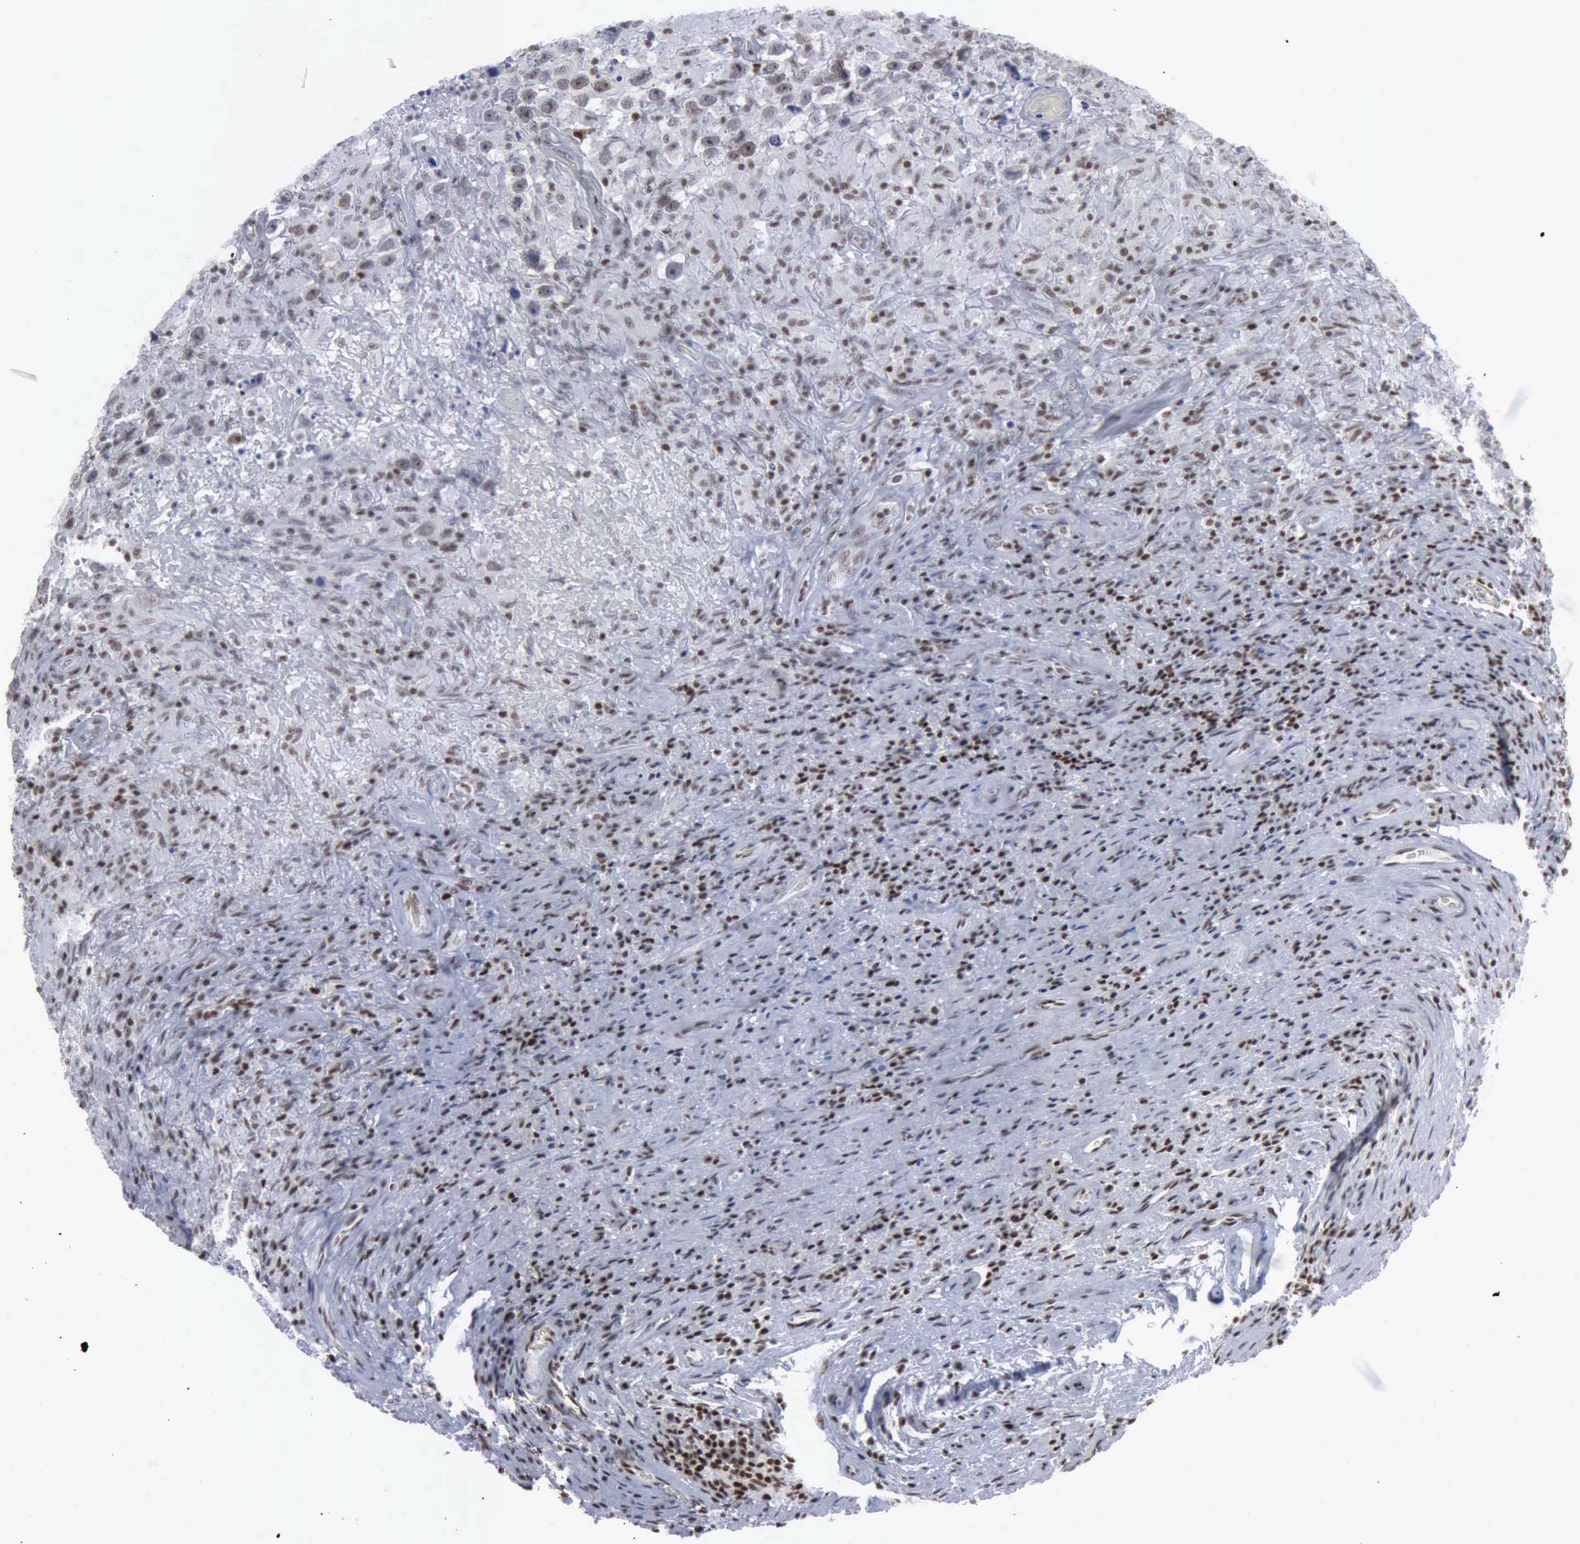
{"staining": {"intensity": "weak", "quantity": "25%-75%", "location": "nuclear"}, "tissue": "testis cancer", "cell_type": "Tumor cells", "image_type": "cancer", "snomed": [{"axis": "morphology", "description": "Seminoma, NOS"}, {"axis": "topography", "description": "Testis"}], "caption": "The histopathology image reveals immunohistochemical staining of testis seminoma. There is weak nuclear staining is seen in approximately 25%-75% of tumor cells. Using DAB (3,3'-diaminobenzidine) (brown) and hematoxylin (blue) stains, captured at high magnification using brightfield microscopy.", "gene": "XPA", "patient": {"sex": "male", "age": 34}}